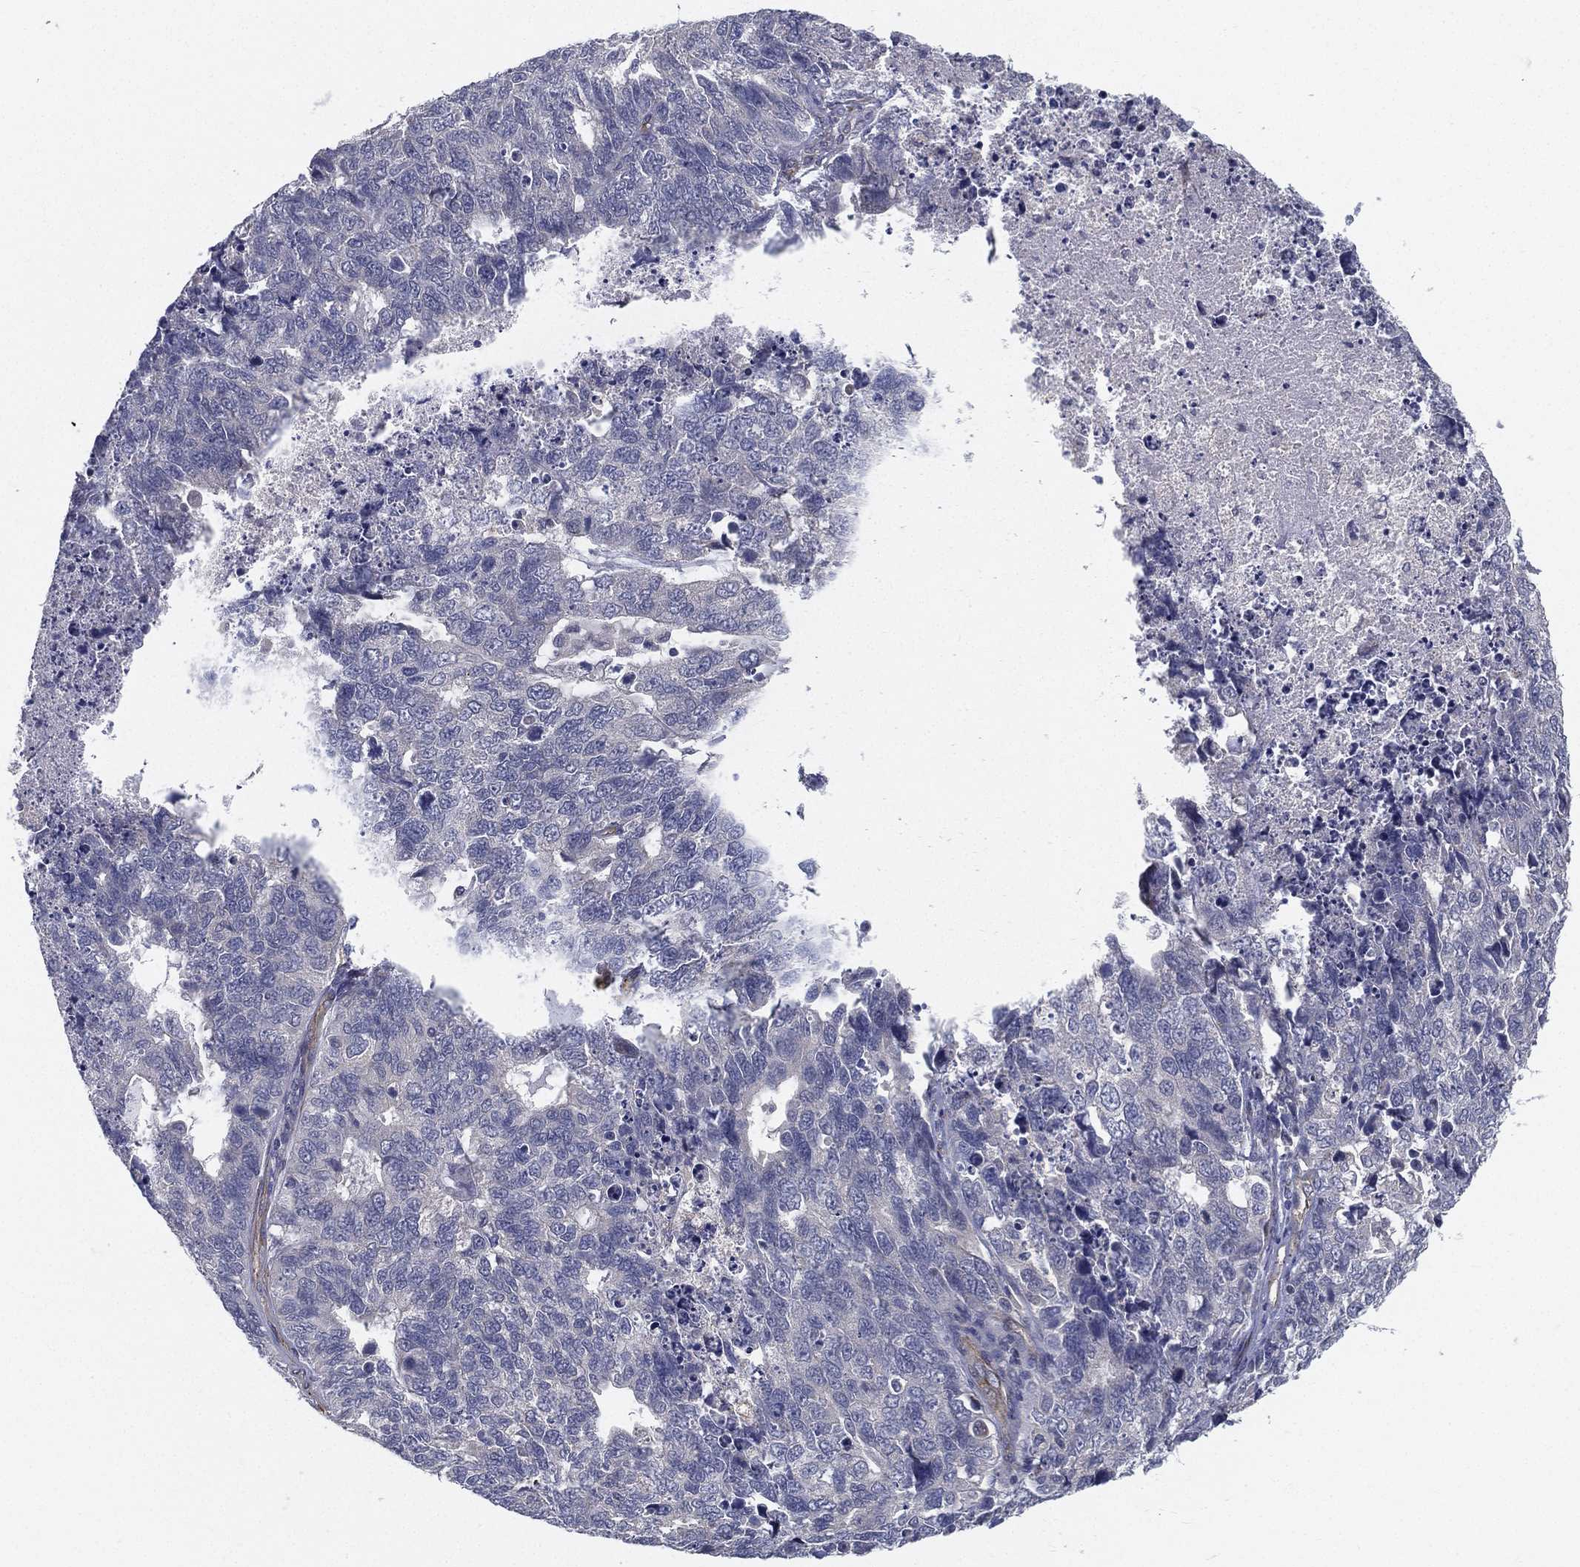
{"staining": {"intensity": "negative", "quantity": "none", "location": "none"}, "tissue": "cervical cancer", "cell_type": "Tumor cells", "image_type": "cancer", "snomed": [{"axis": "morphology", "description": "Squamous cell carcinoma, NOS"}, {"axis": "topography", "description": "Cervix"}], "caption": "This is a histopathology image of IHC staining of cervical squamous cell carcinoma, which shows no positivity in tumor cells.", "gene": "LRRC56", "patient": {"sex": "female", "age": 63}}